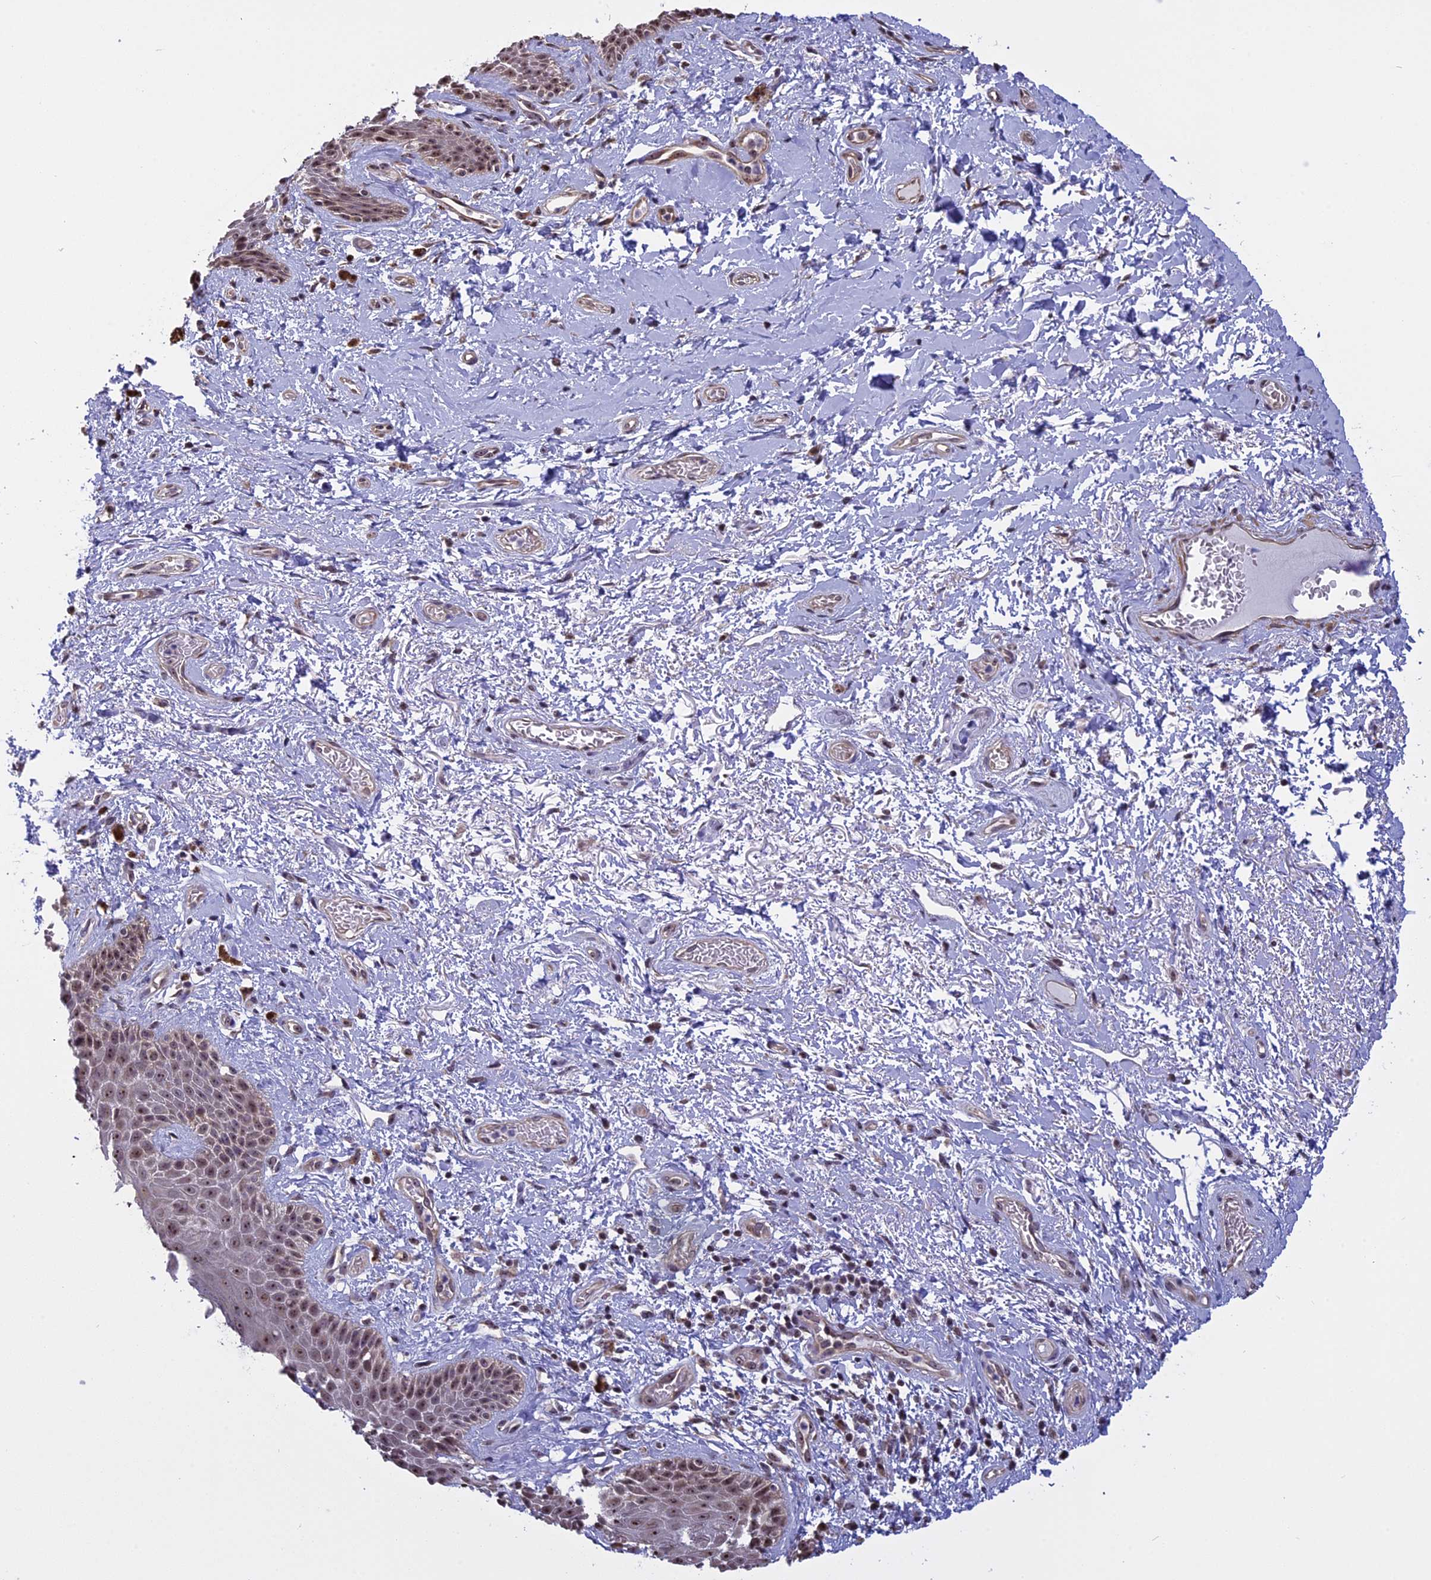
{"staining": {"intensity": "weak", "quantity": "25%-75%", "location": "nuclear"}, "tissue": "skin", "cell_type": "Epidermal cells", "image_type": "normal", "snomed": [{"axis": "morphology", "description": "Normal tissue, NOS"}, {"axis": "topography", "description": "Anal"}], "caption": "High-power microscopy captured an IHC histopathology image of unremarkable skin, revealing weak nuclear positivity in about 25%-75% of epidermal cells. (DAB (3,3'-diaminobenzidine) IHC with brightfield microscopy, high magnification).", "gene": "MGA", "patient": {"sex": "female", "age": 46}}